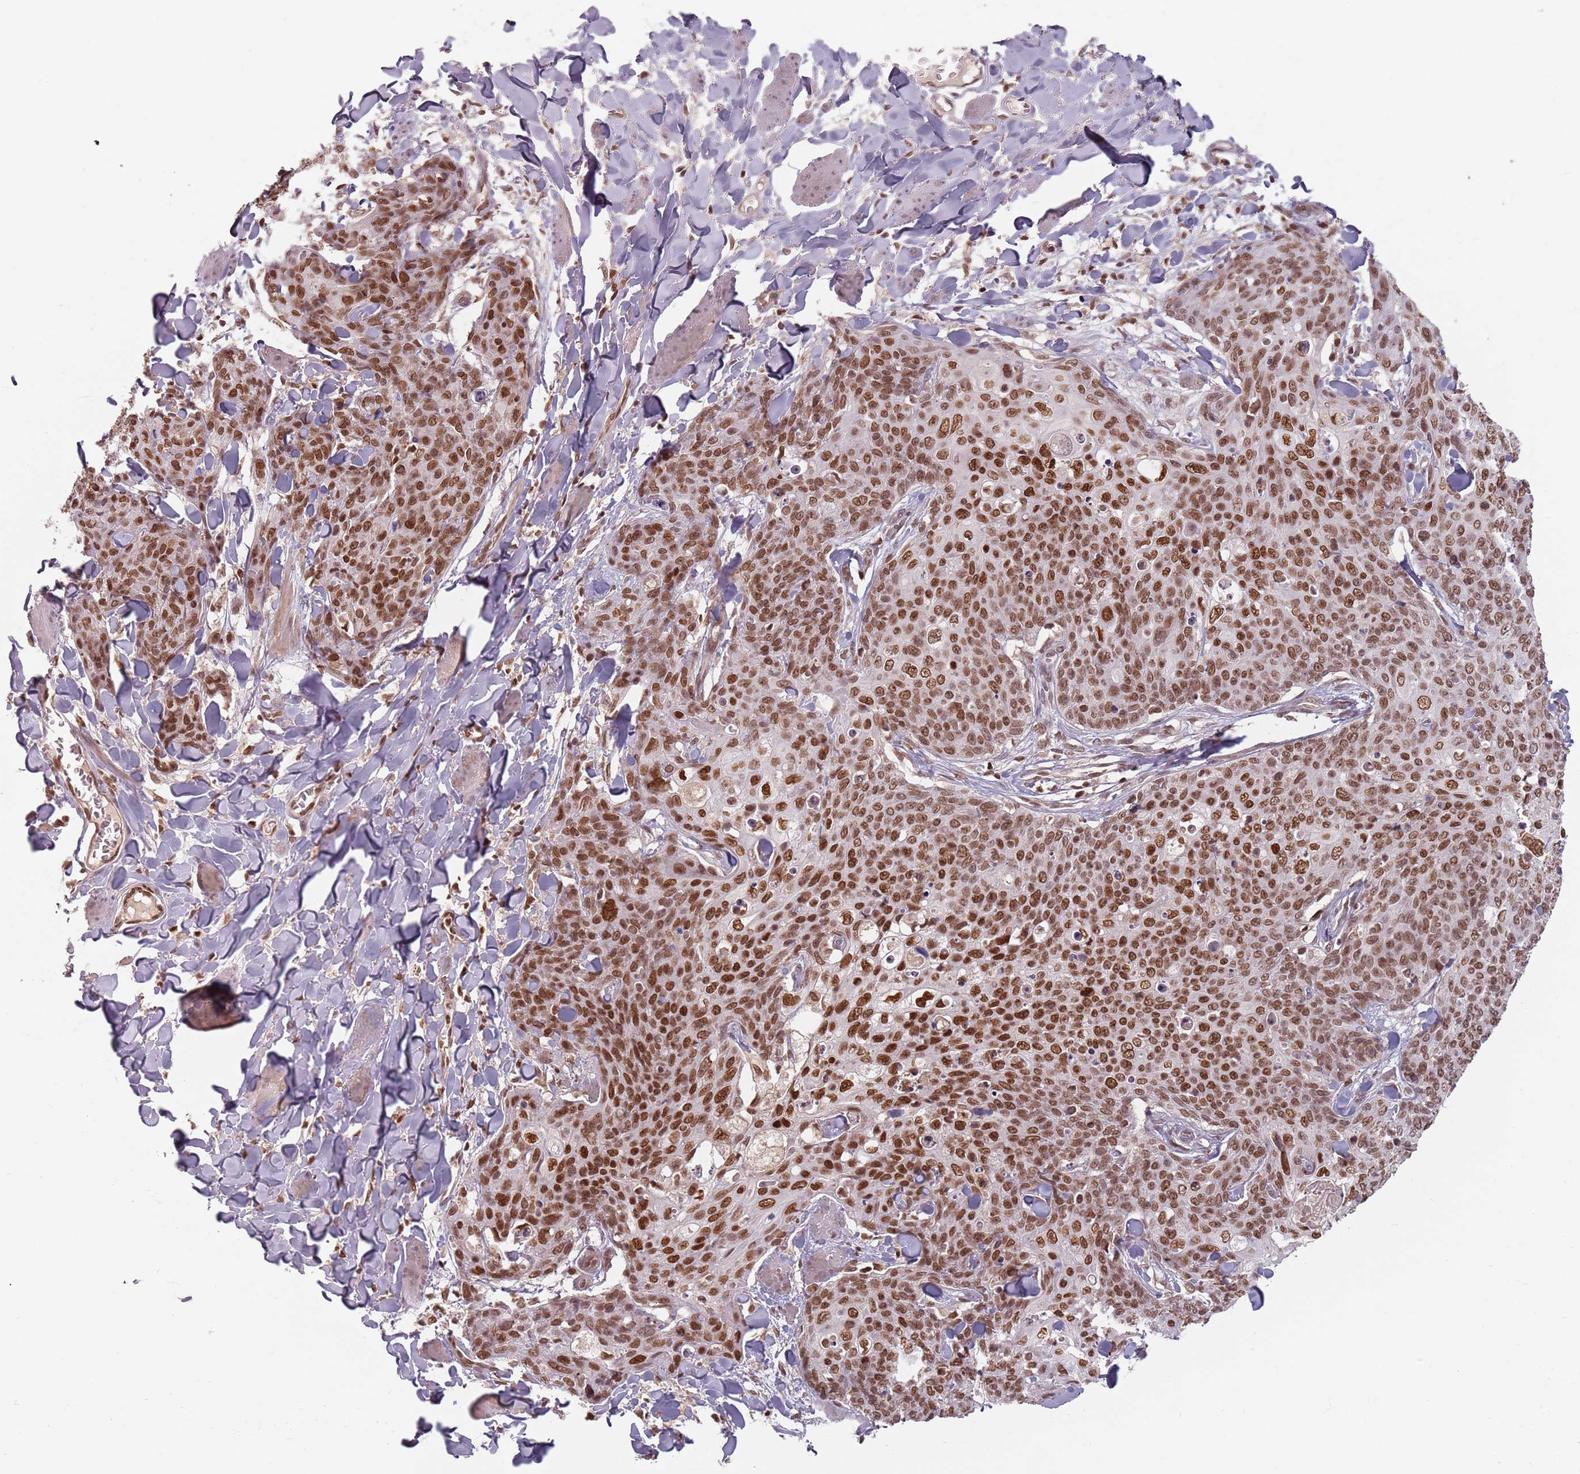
{"staining": {"intensity": "strong", "quantity": ">75%", "location": "nuclear"}, "tissue": "skin cancer", "cell_type": "Tumor cells", "image_type": "cancer", "snomed": [{"axis": "morphology", "description": "Squamous cell carcinoma, NOS"}, {"axis": "topography", "description": "Skin"}, {"axis": "topography", "description": "Vulva"}], "caption": "Tumor cells demonstrate high levels of strong nuclear positivity in approximately >75% of cells in human skin cancer (squamous cell carcinoma).", "gene": "NUP50", "patient": {"sex": "female", "age": 85}}